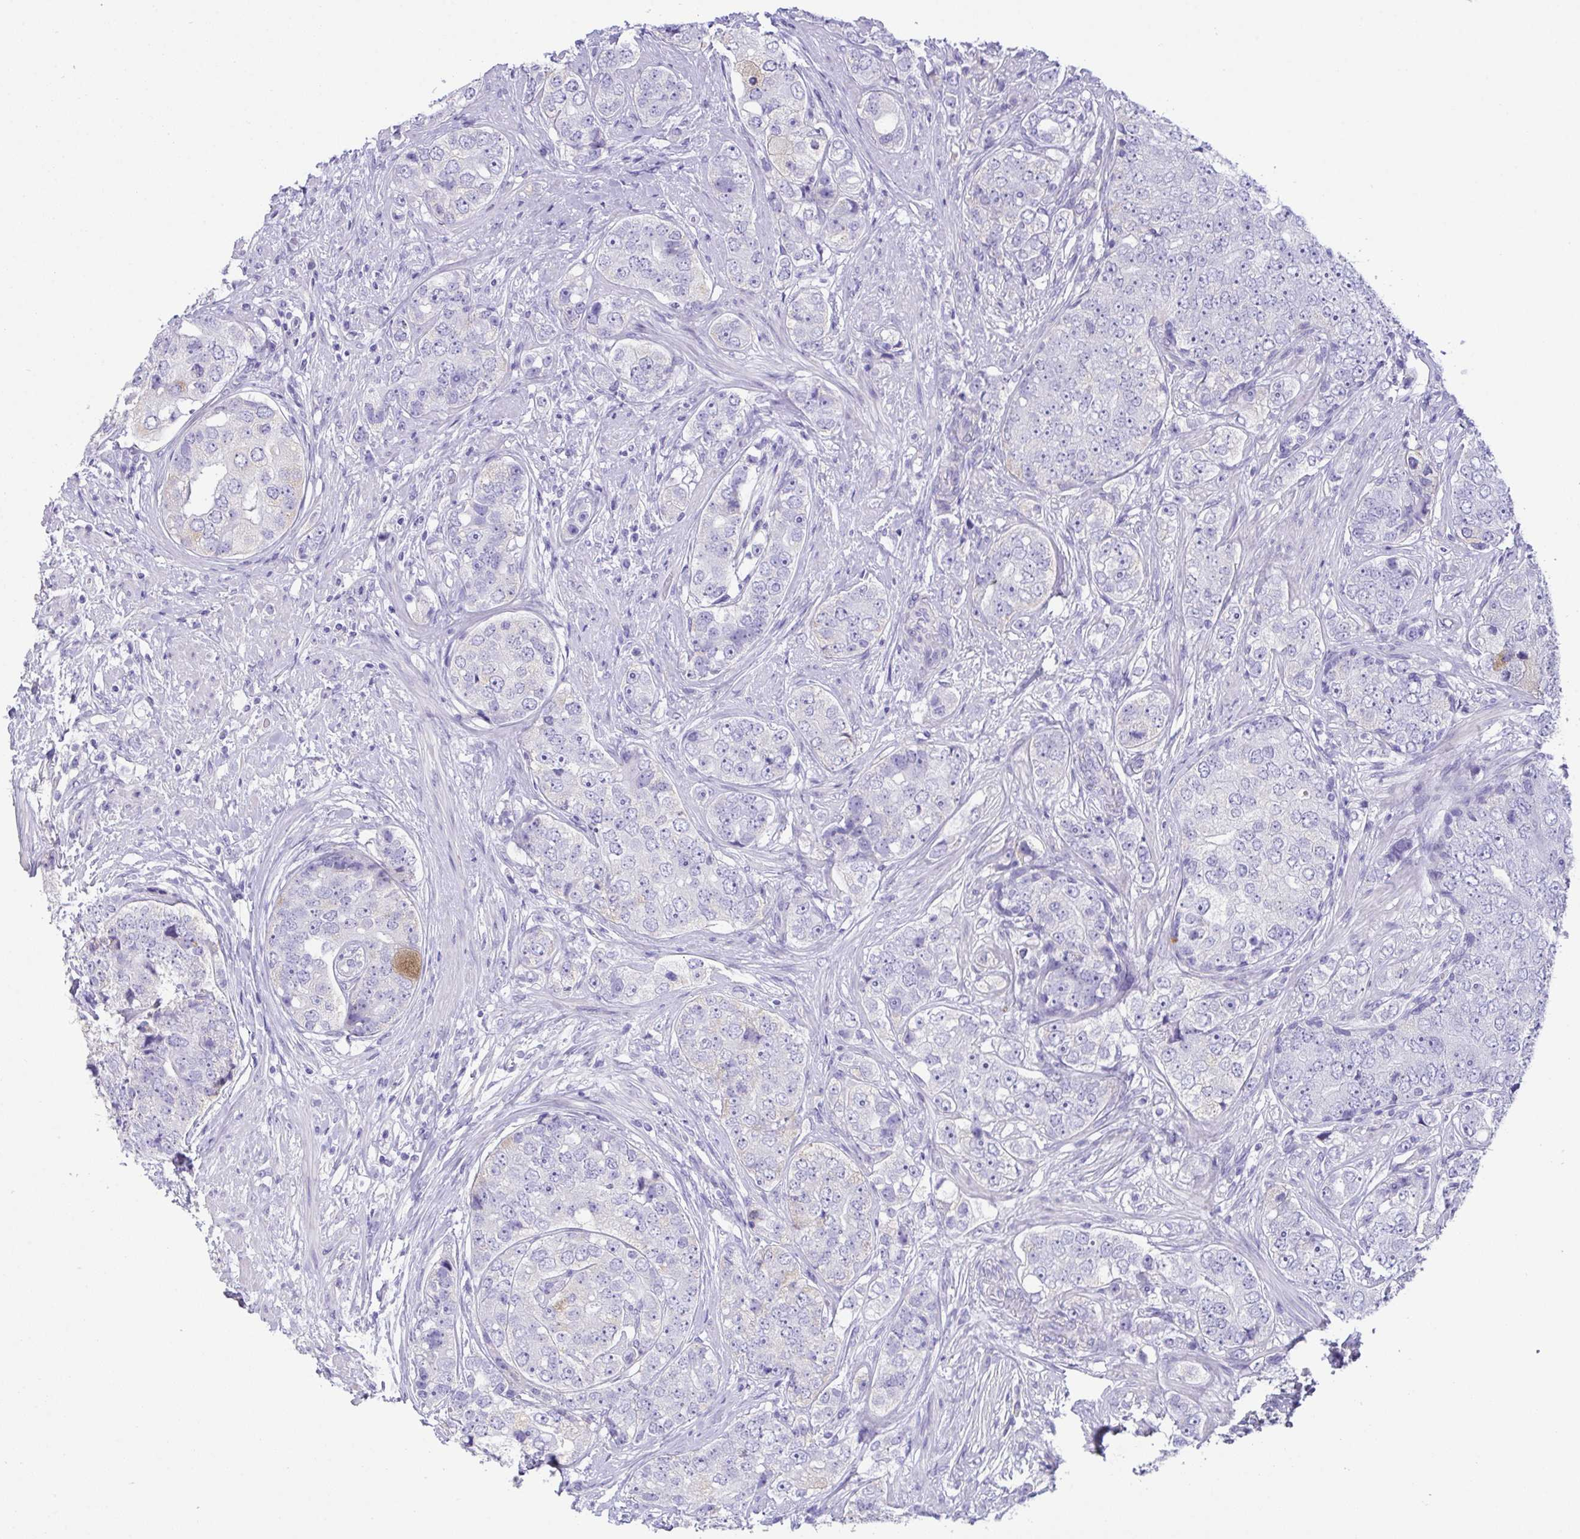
{"staining": {"intensity": "negative", "quantity": "none", "location": "none"}, "tissue": "prostate cancer", "cell_type": "Tumor cells", "image_type": "cancer", "snomed": [{"axis": "morphology", "description": "Adenocarcinoma, High grade"}, {"axis": "topography", "description": "Prostate"}], "caption": "An image of prostate adenocarcinoma (high-grade) stained for a protein shows no brown staining in tumor cells. Nuclei are stained in blue.", "gene": "TMEM106B", "patient": {"sex": "male", "age": 60}}